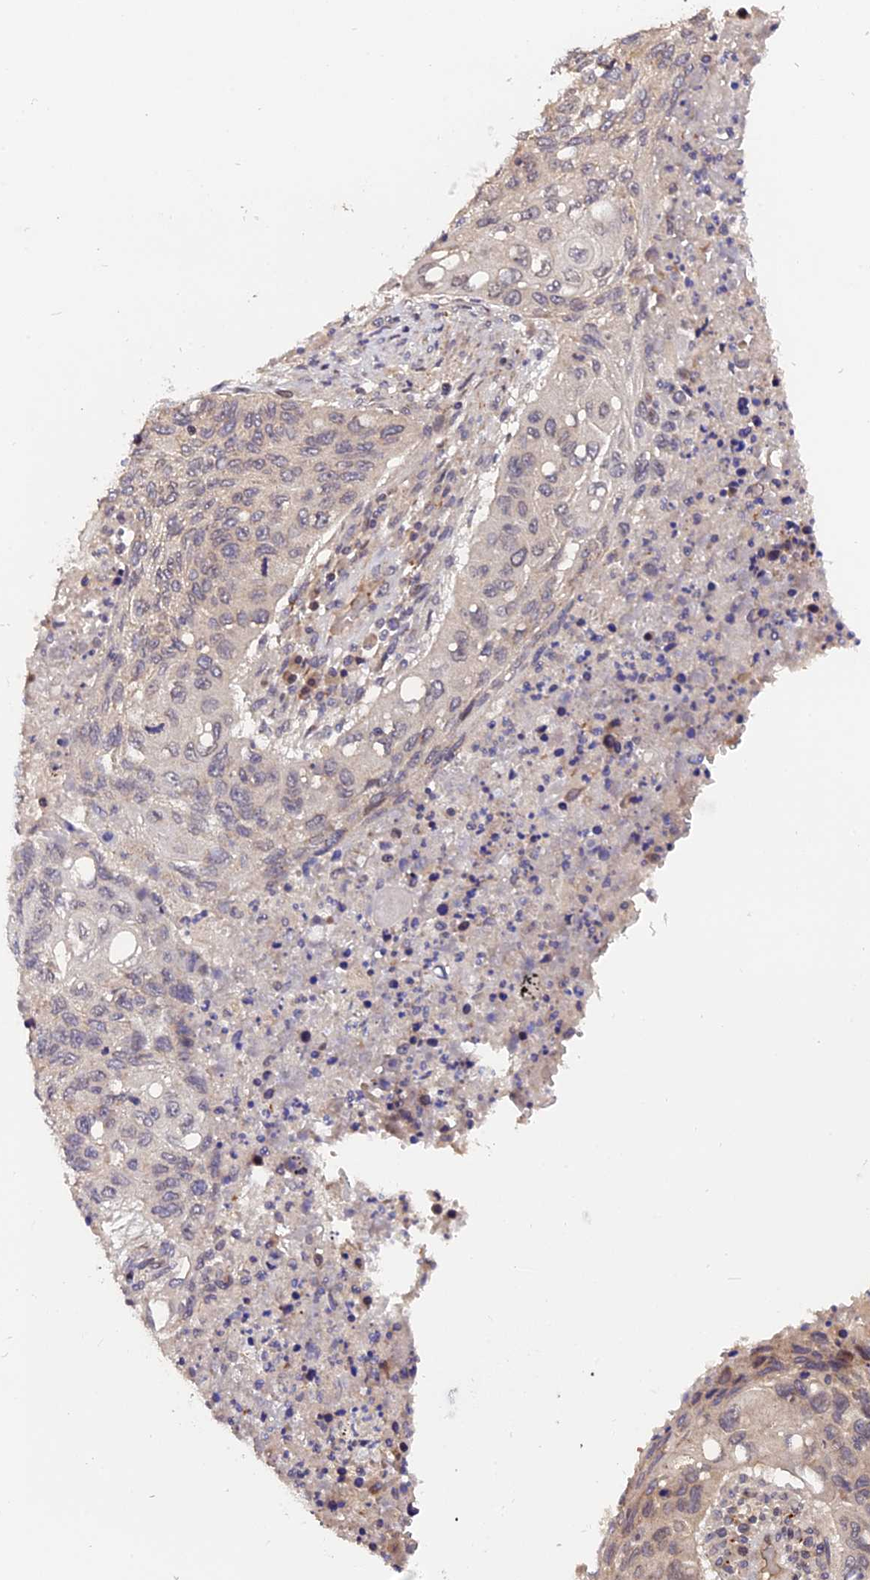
{"staining": {"intensity": "weak", "quantity": "<25%", "location": "cytoplasmic/membranous"}, "tissue": "lung cancer", "cell_type": "Tumor cells", "image_type": "cancer", "snomed": [{"axis": "morphology", "description": "Squamous cell carcinoma, NOS"}, {"axis": "topography", "description": "Lung"}], "caption": "A high-resolution histopathology image shows IHC staining of lung cancer, which displays no significant expression in tumor cells.", "gene": "TRMT1", "patient": {"sex": "female", "age": 63}}